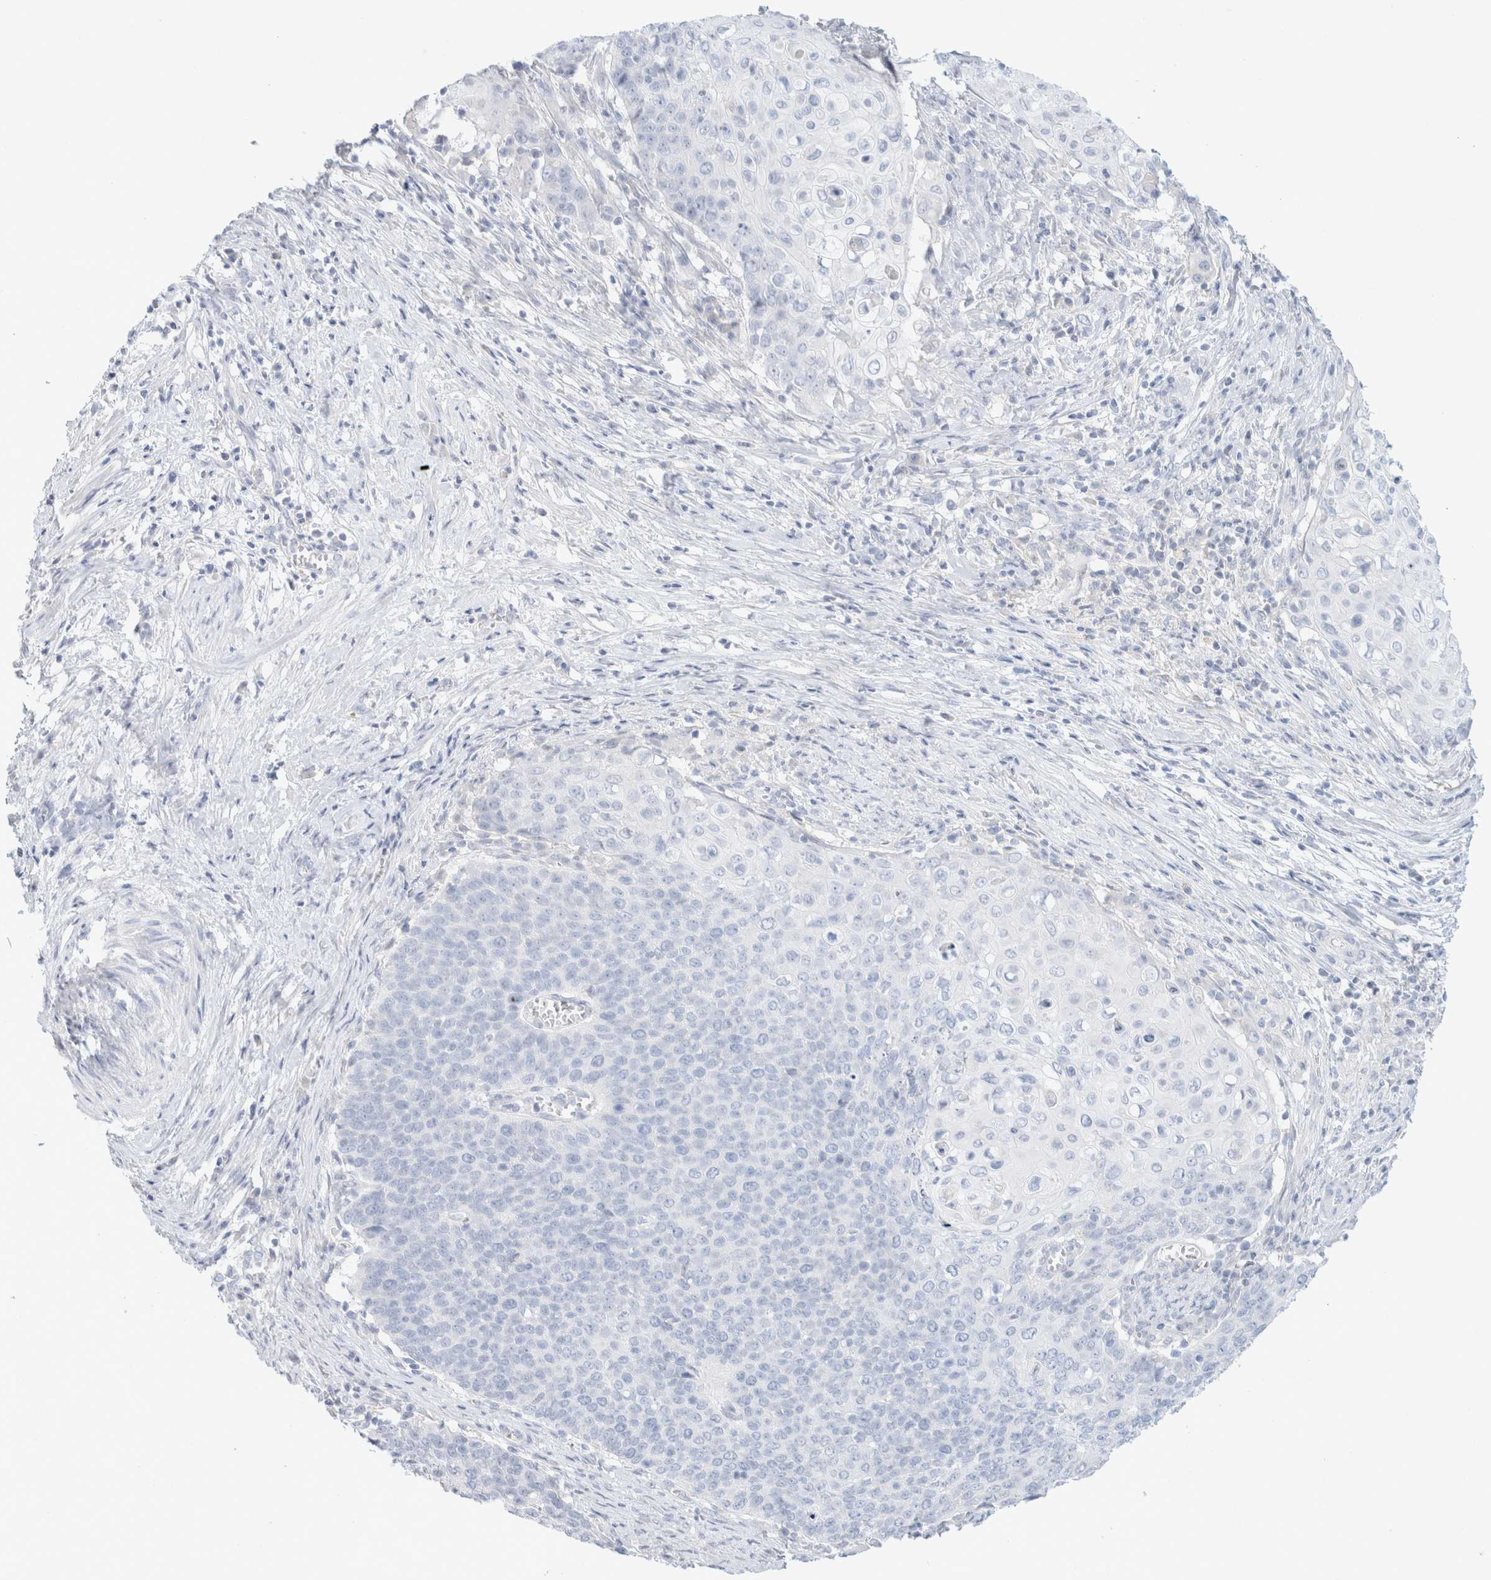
{"staining": {"intensity": "negative", "quantity": "none", "location": "none"}, "tissue": "cervical cancer", "cell_type": "Tumor cells", "image_type": "cancer", "snomed": [{"axis": "morphology", "description": "Squamous cell carcinoma, NOS"}, {"axis": "topography", "description": "Cervix"}], "caption": "DAB immunohistochemical staining of squamous cell carcinoma (cervical) shows no significant expression in tumor cells. (Immunohistochemistry, brightfield microscopy, high magnification).", "gene": "CPQ", "patient": {"sex": "female", "age": 39}}